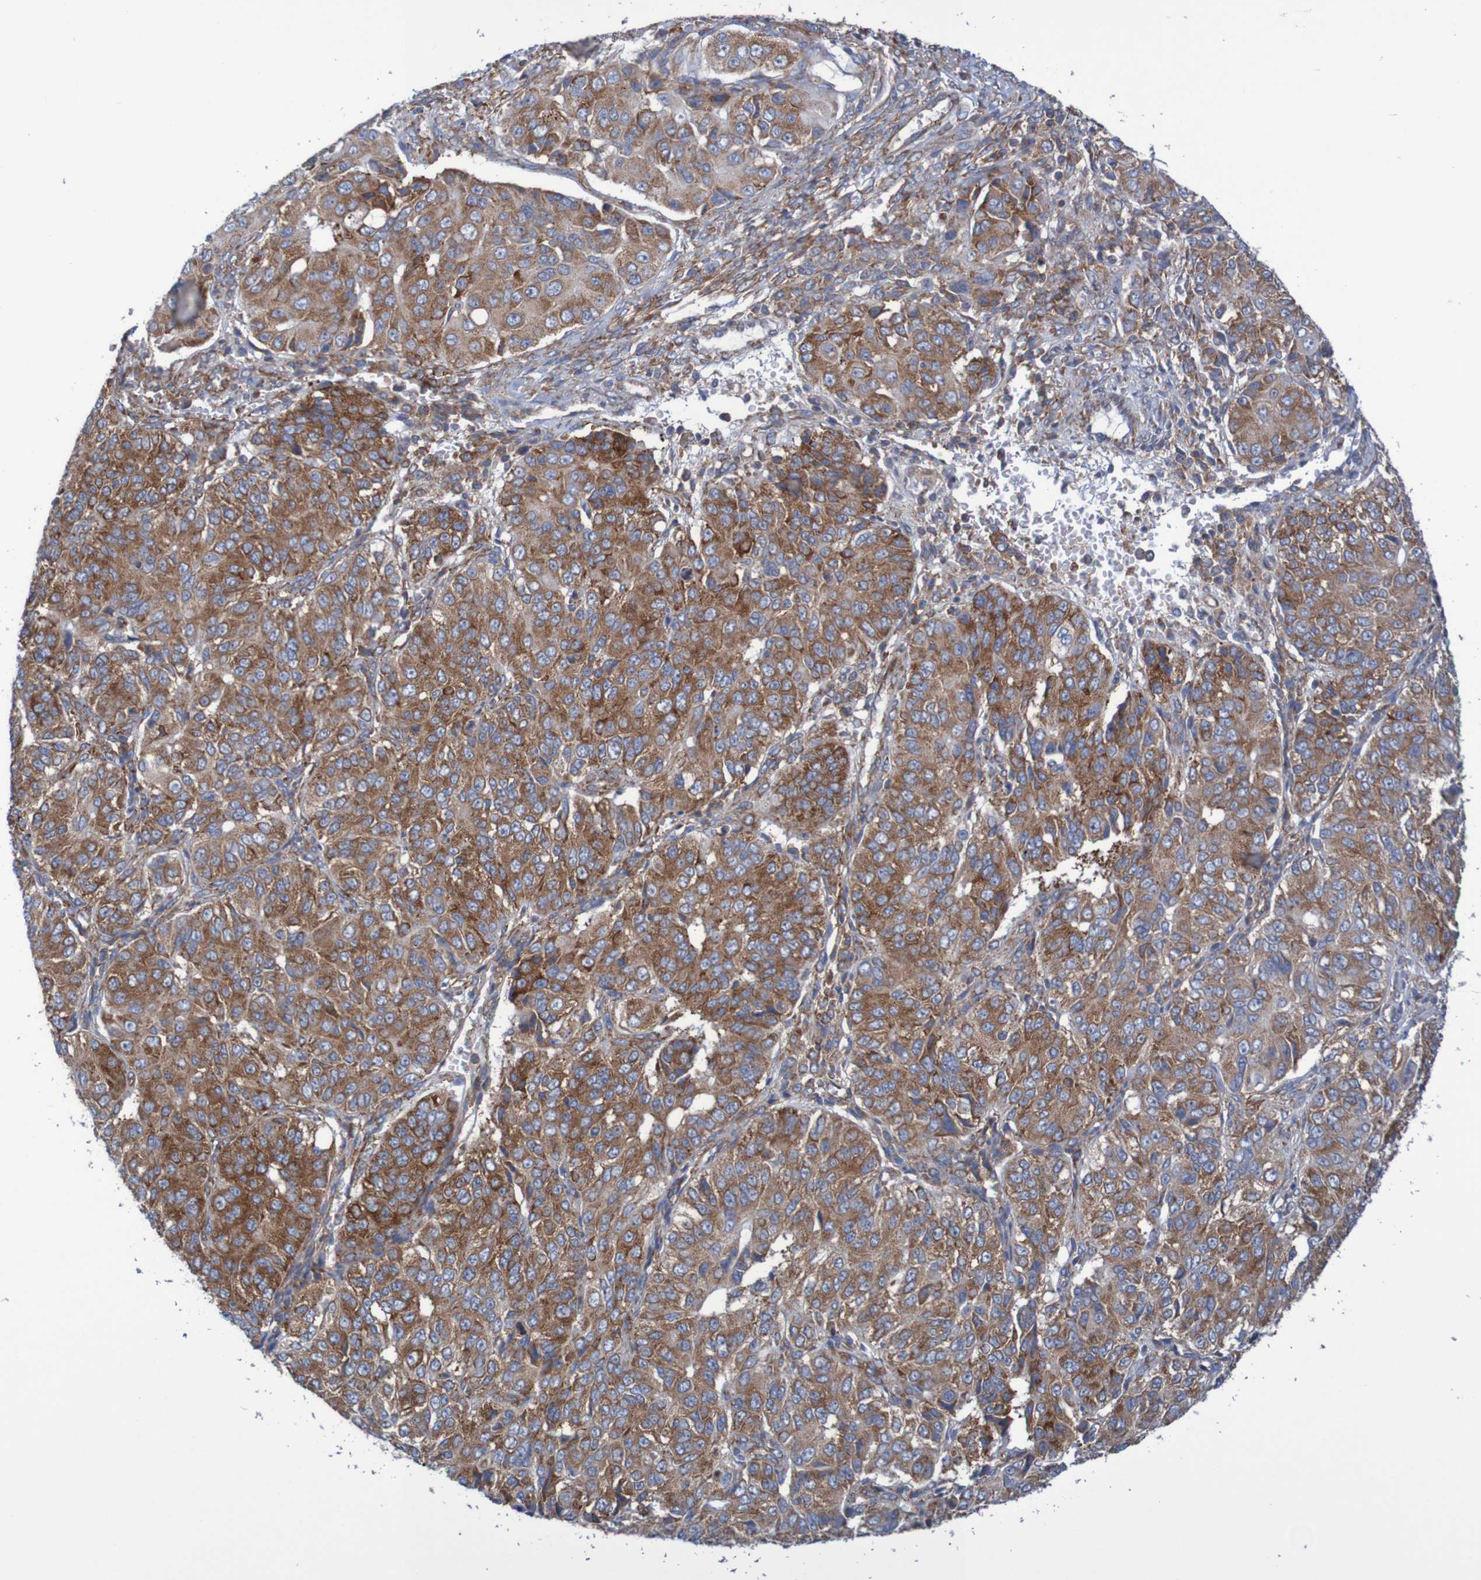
{"staining": {"intensity": "moderate", "quantity": ">75%", "location": "cytoplasmic/membranous"}, "tissue": "ovarian cancer", "cell_type": "Tumor cells", "image_type": "cancer", "snomed": [{"axis": "morphology", "description": "Carcinoma, endometroid"}, {"axis": "topography", "description": "Ovary"}], "caption": "Immunohistochemistry (DAB) staining of human ovarian endometroid carcinoma shows moderate cytoplasmic/membranous protein positivity in about >75% of tumor cells.", "gene": "FXR2", "patient": {"sex": "female", "age": 51}}